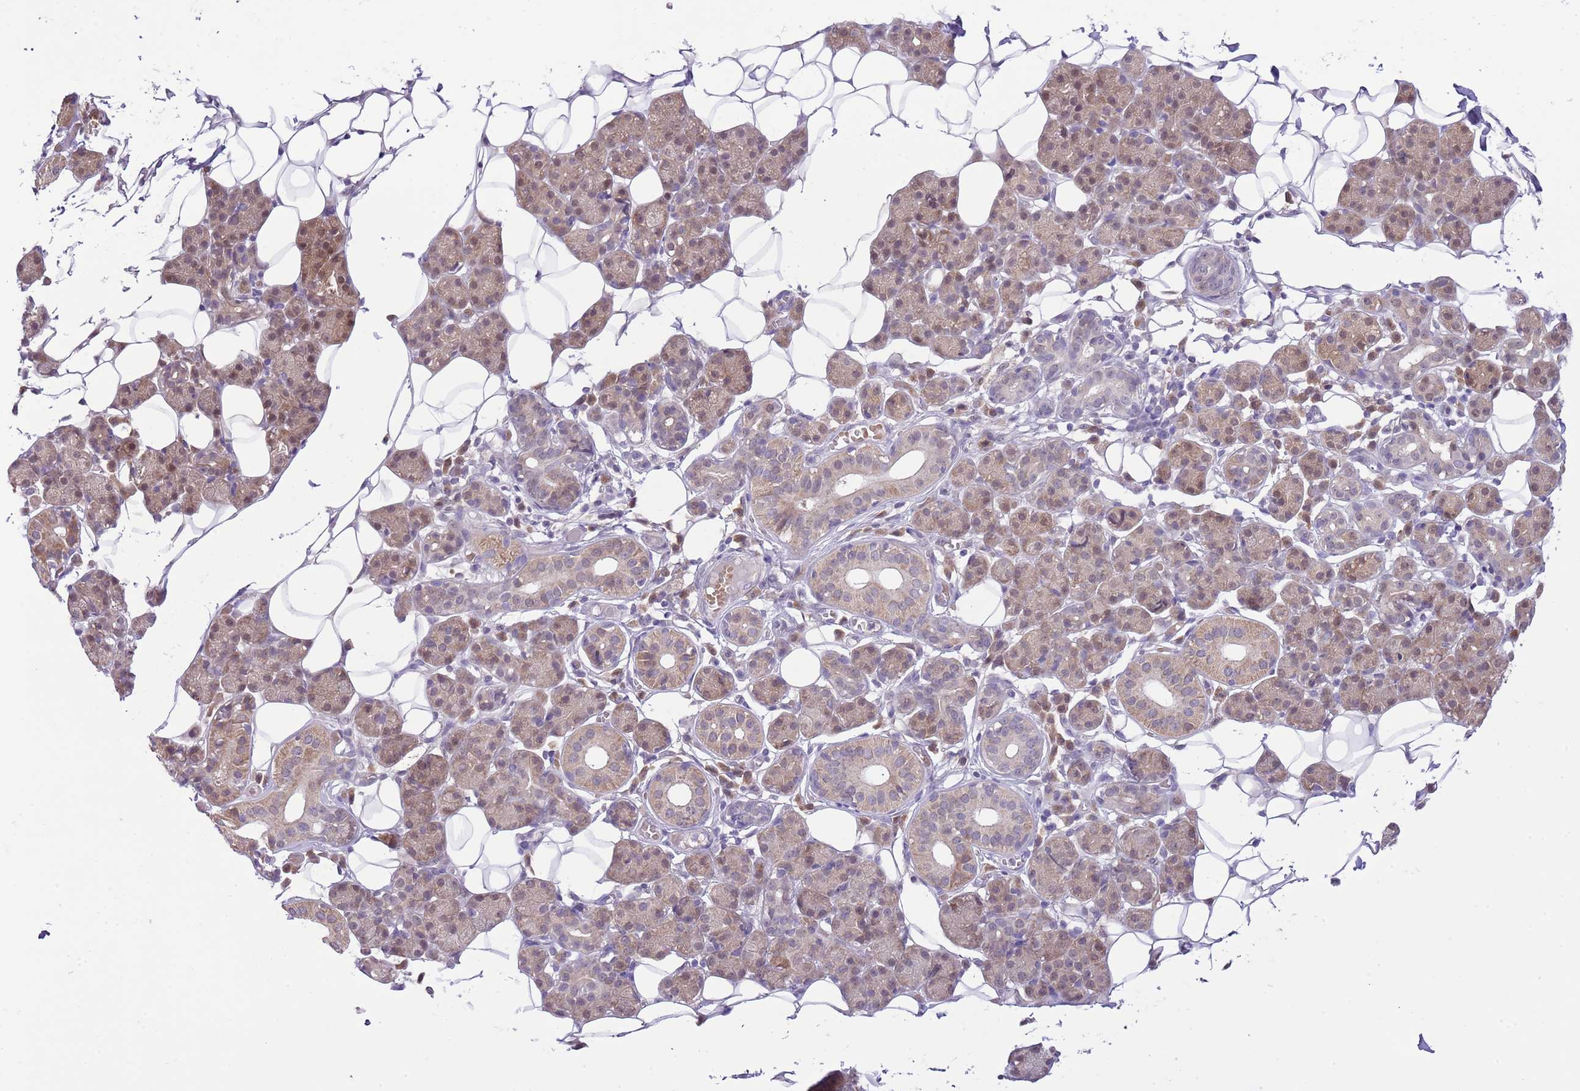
{"staining": {"intensity": "strong", "quantity": "<25%", "location": "cytoplasmic/membranous"}, "tissue": "salivary gland", "cell_type": "Glandular cells", "image_type": "normal", "snomed": [{"axis": "morphology", "description": "Normal tissue, NOS"}, {"axis": "topography", "description": "Salivary gland"}], "caption": "A micrograph of human salivary gland stained for a protein displays strong cytoplasmic/membranous brown staining in glandular cells. The protein is stained brown, and the nuclei are stained in blue (DAB (3,3'-diaminobenzidine) IHC with brightfield microscopy, high magnification).", "gene": "GALK2", "patient": {"sex": "female", "age": 33}}